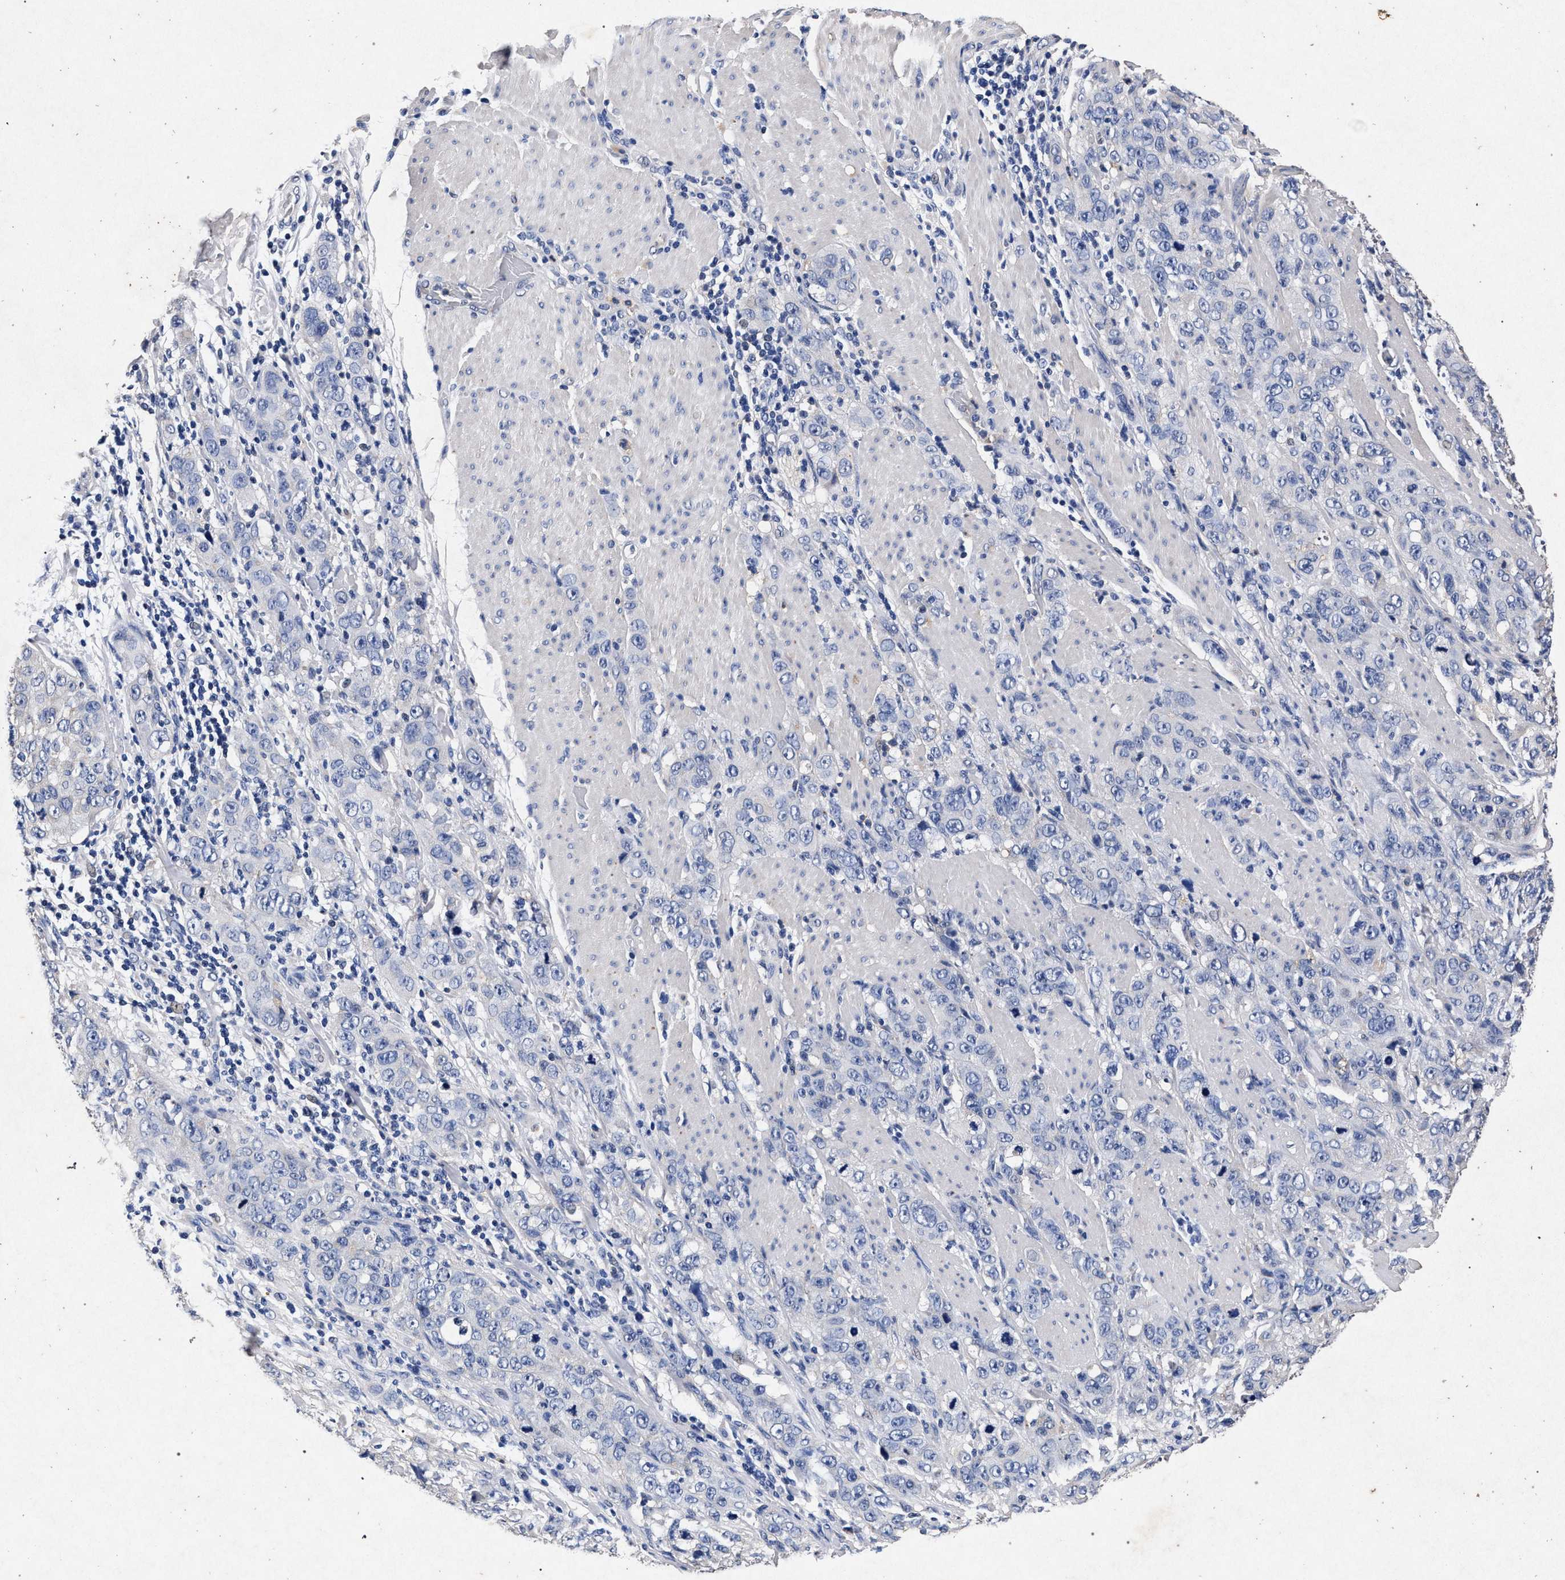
{"staining": {"intensity": "negative", "quantity": "none", "location": "none"}, "tissue": "stomach cancer", "cell_type": "Tumor cells", "image_type": "cancer", "snomed": [{"axis": "morphology", "description": "Adenocarcinoma, NOS"}, {"axis": "topography", "description": "Stomach"}], "caption": "An IHC micrograph of stomach adenocarcinoma is shown. There is no staining in tumor cells of stomach adenocarcinoma.", "gene": "ATP1A2", "patient": {"sex": "male", "age": 48}}